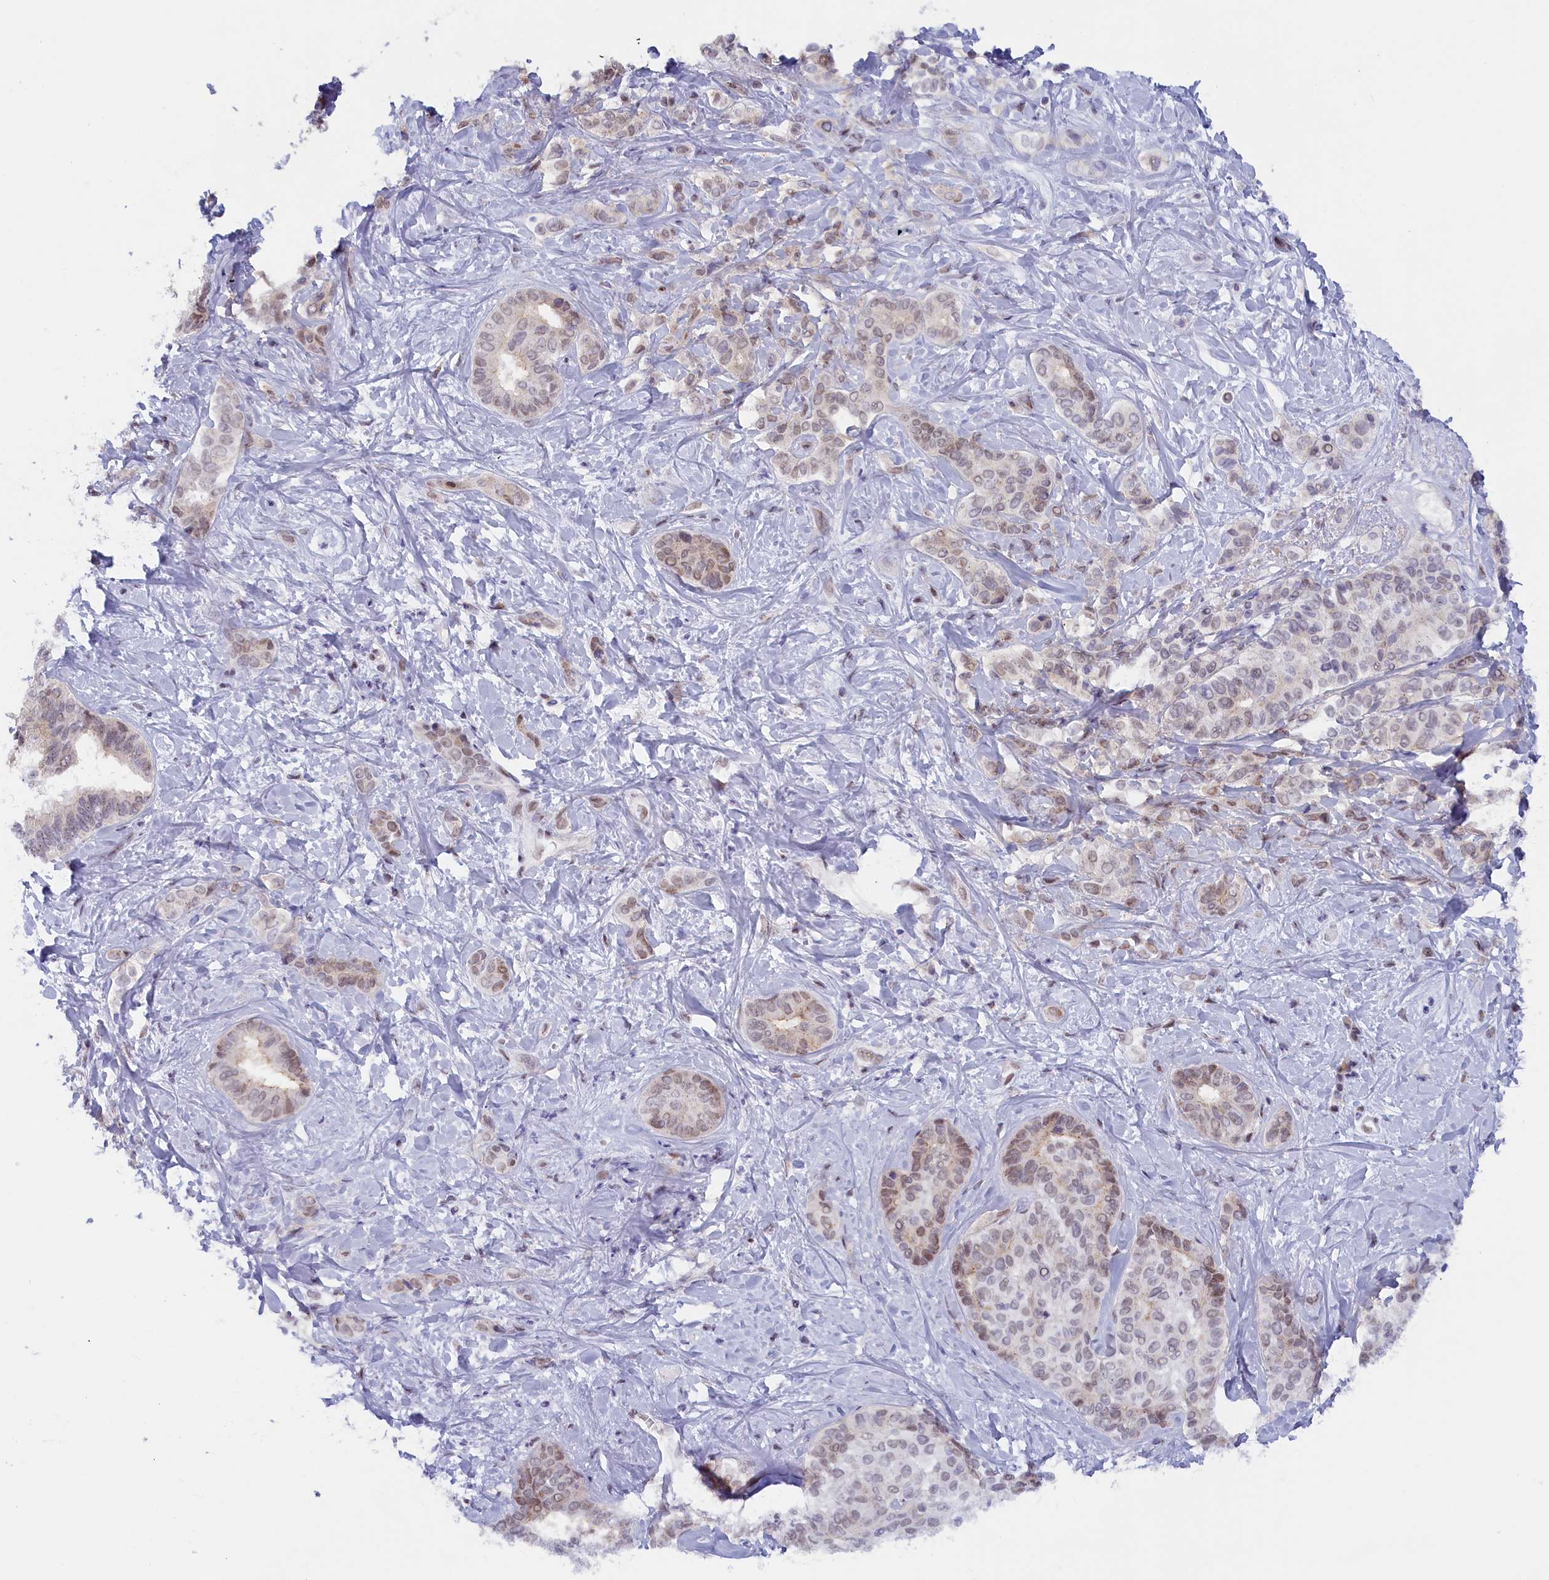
{"staining": {"intensity": "weak", "quantity": "25%-75%", "location": "nuclear"}, "tissue": "liver cancer", "cell_type": "Tumor cells", "image_type": "cancer", "snomed": [{"axis": "morphology", "description": "Cholangiocarcinoma"}, {"axis": "topography", "description": "Liver"}], "caption": "The micrograph reveals a brown stain indicating the presence of a protein in the nuclear of tumor cells in liver cholangiocarcinoma.", "gene": "SEC31B", "patient": {"sex": "female", "age": 77}}